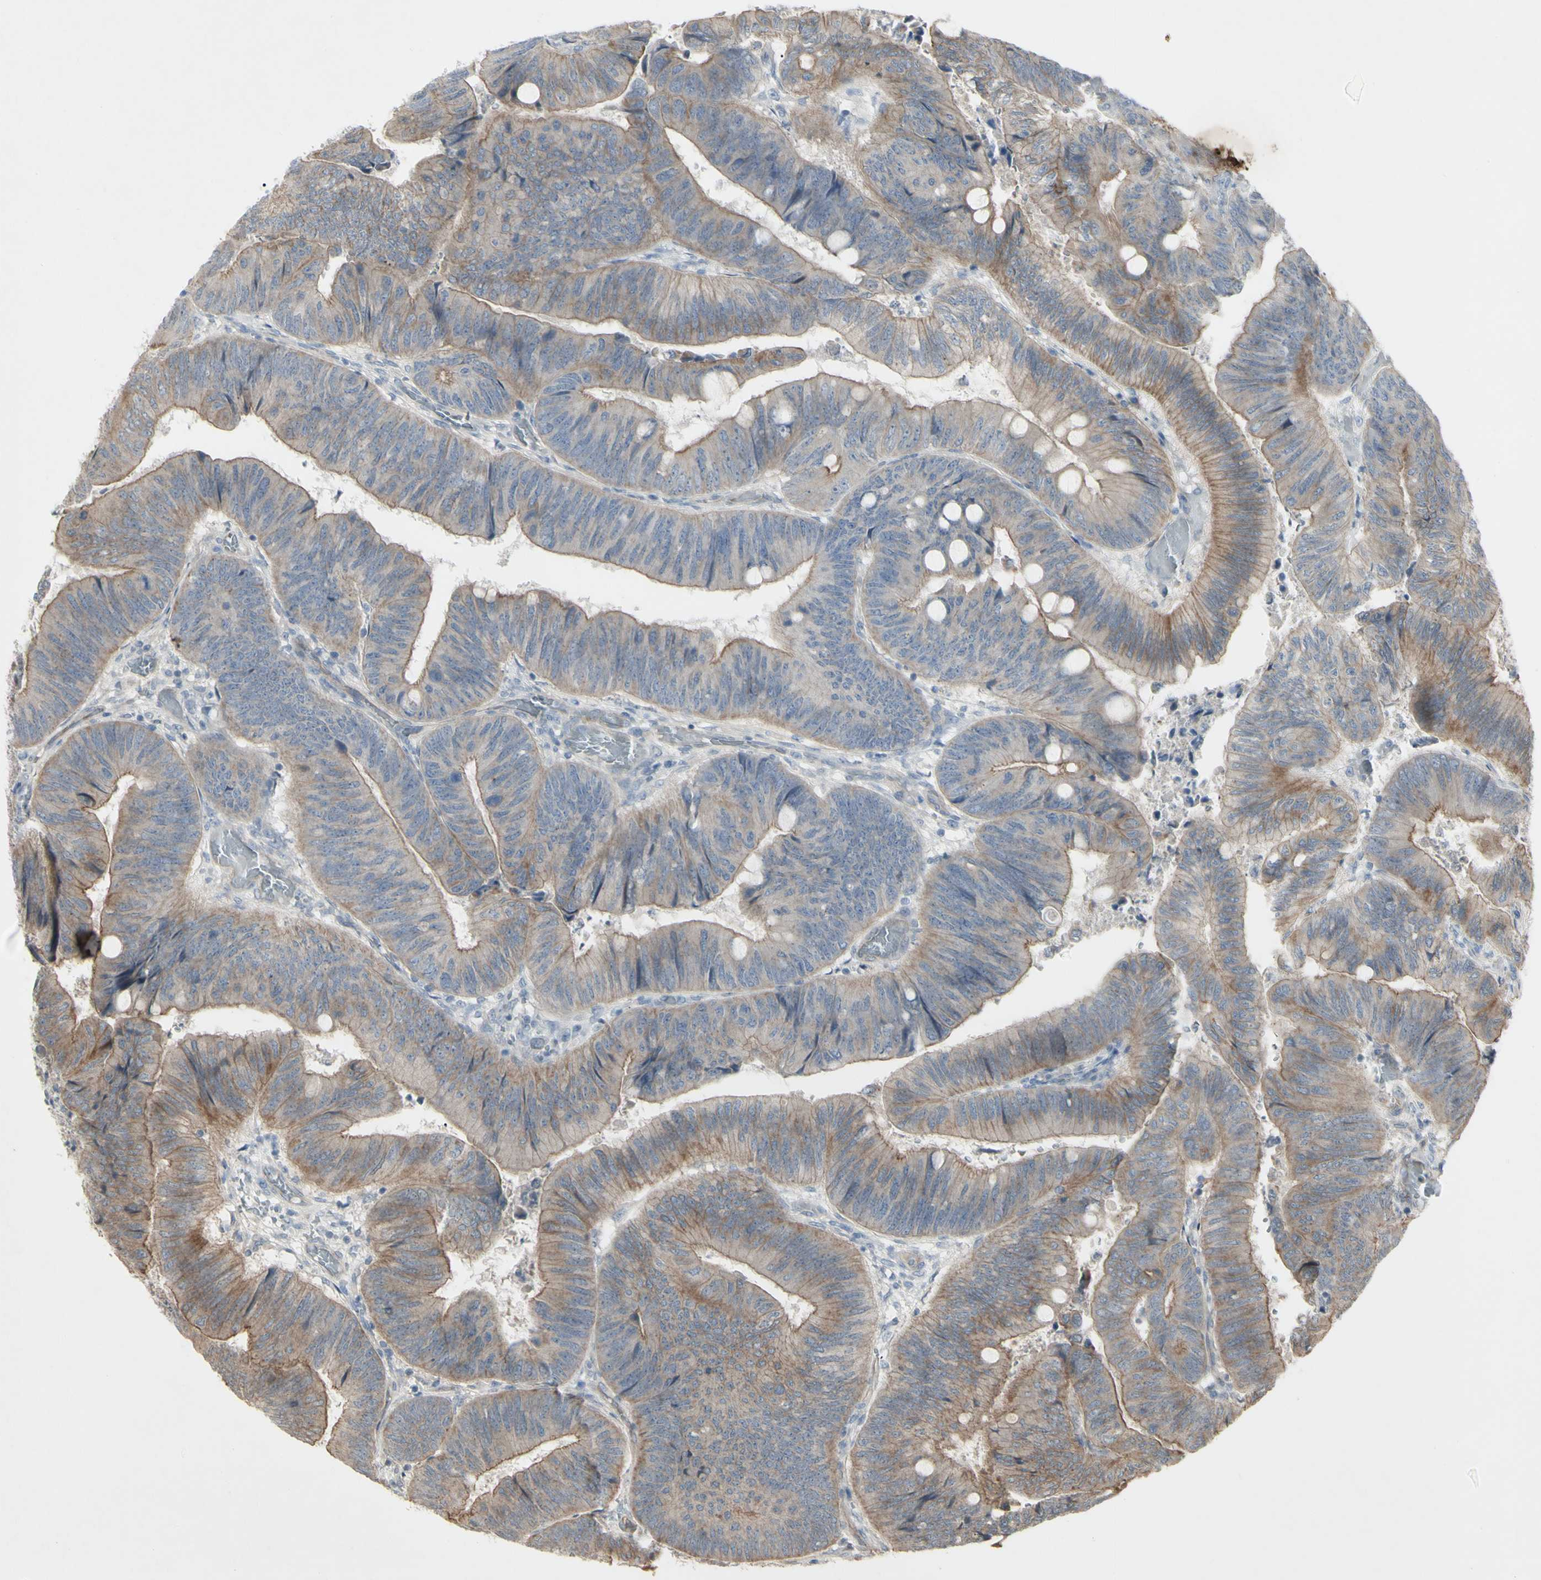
{"staining": {"intensity": "moderate", "quantity": "25%-75%", "location": "cytoplasmic/membranous"}, "tissue": "colorectal cancer", "cell_type": "Tumor cells", "image_type": "cancer", "snomed": [{"axis": "morphology", "description": "Normal tissue, NOS"}, {"axis": "morphology", "description": "Adenocarcinoma, NOS"}, {"axis": "topography", "description": "Rectum"}, {"axis": "topography", "description": "Peripheral nerve tissue"}], "caption": "Brown immunohistochemical staining in human colorectal cancer demonstrates moderate cytoplasmic/membranous positivity in approximately 25%-75% of tumor cells.", "gene": "JAG1", "patient": {"sex": "male", "age": 92}}